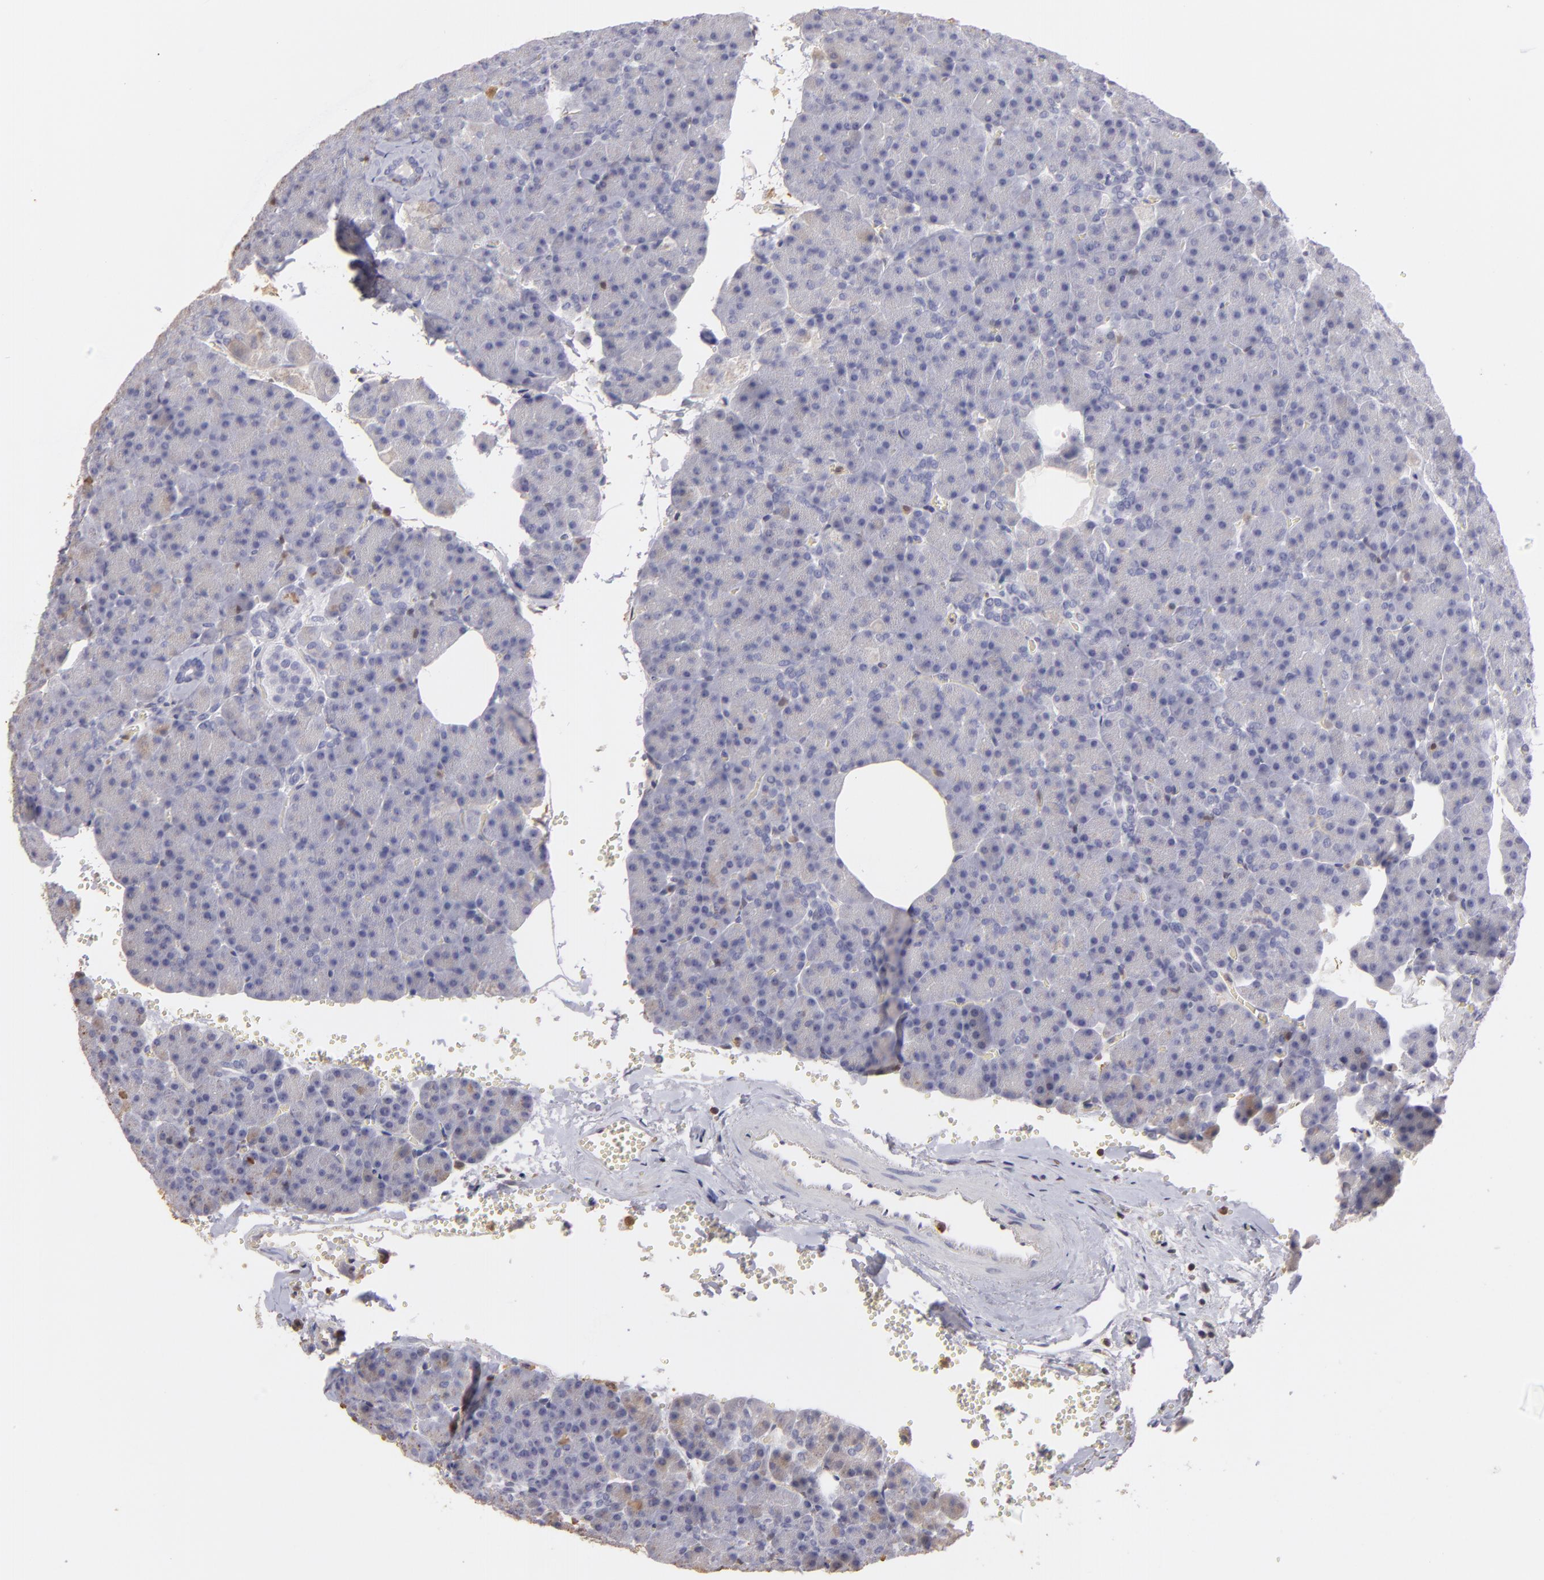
{"staining": {"intensity": "negative", "quantity": "none", "location": "none"}, "tissue": "pancreas", "cell_type": "Exocrine glandular cells", "image_type": "normal", "snomed": [{"axis": "morphology", "description": "Normal tissue, NOS"}, {"axis": "topography", "description": "Pancreas"}], "caption": "Immunohistochemistry micrograph of benign pancreas: pancreas stained with DAB (3,3'-diaminobenzidine) demonstrates no significant protein staining in exocrine glandular cells. Nuclei are stained in blue.", "gene": "S100A2", "patient": {"sex": "female", "age": 35}}